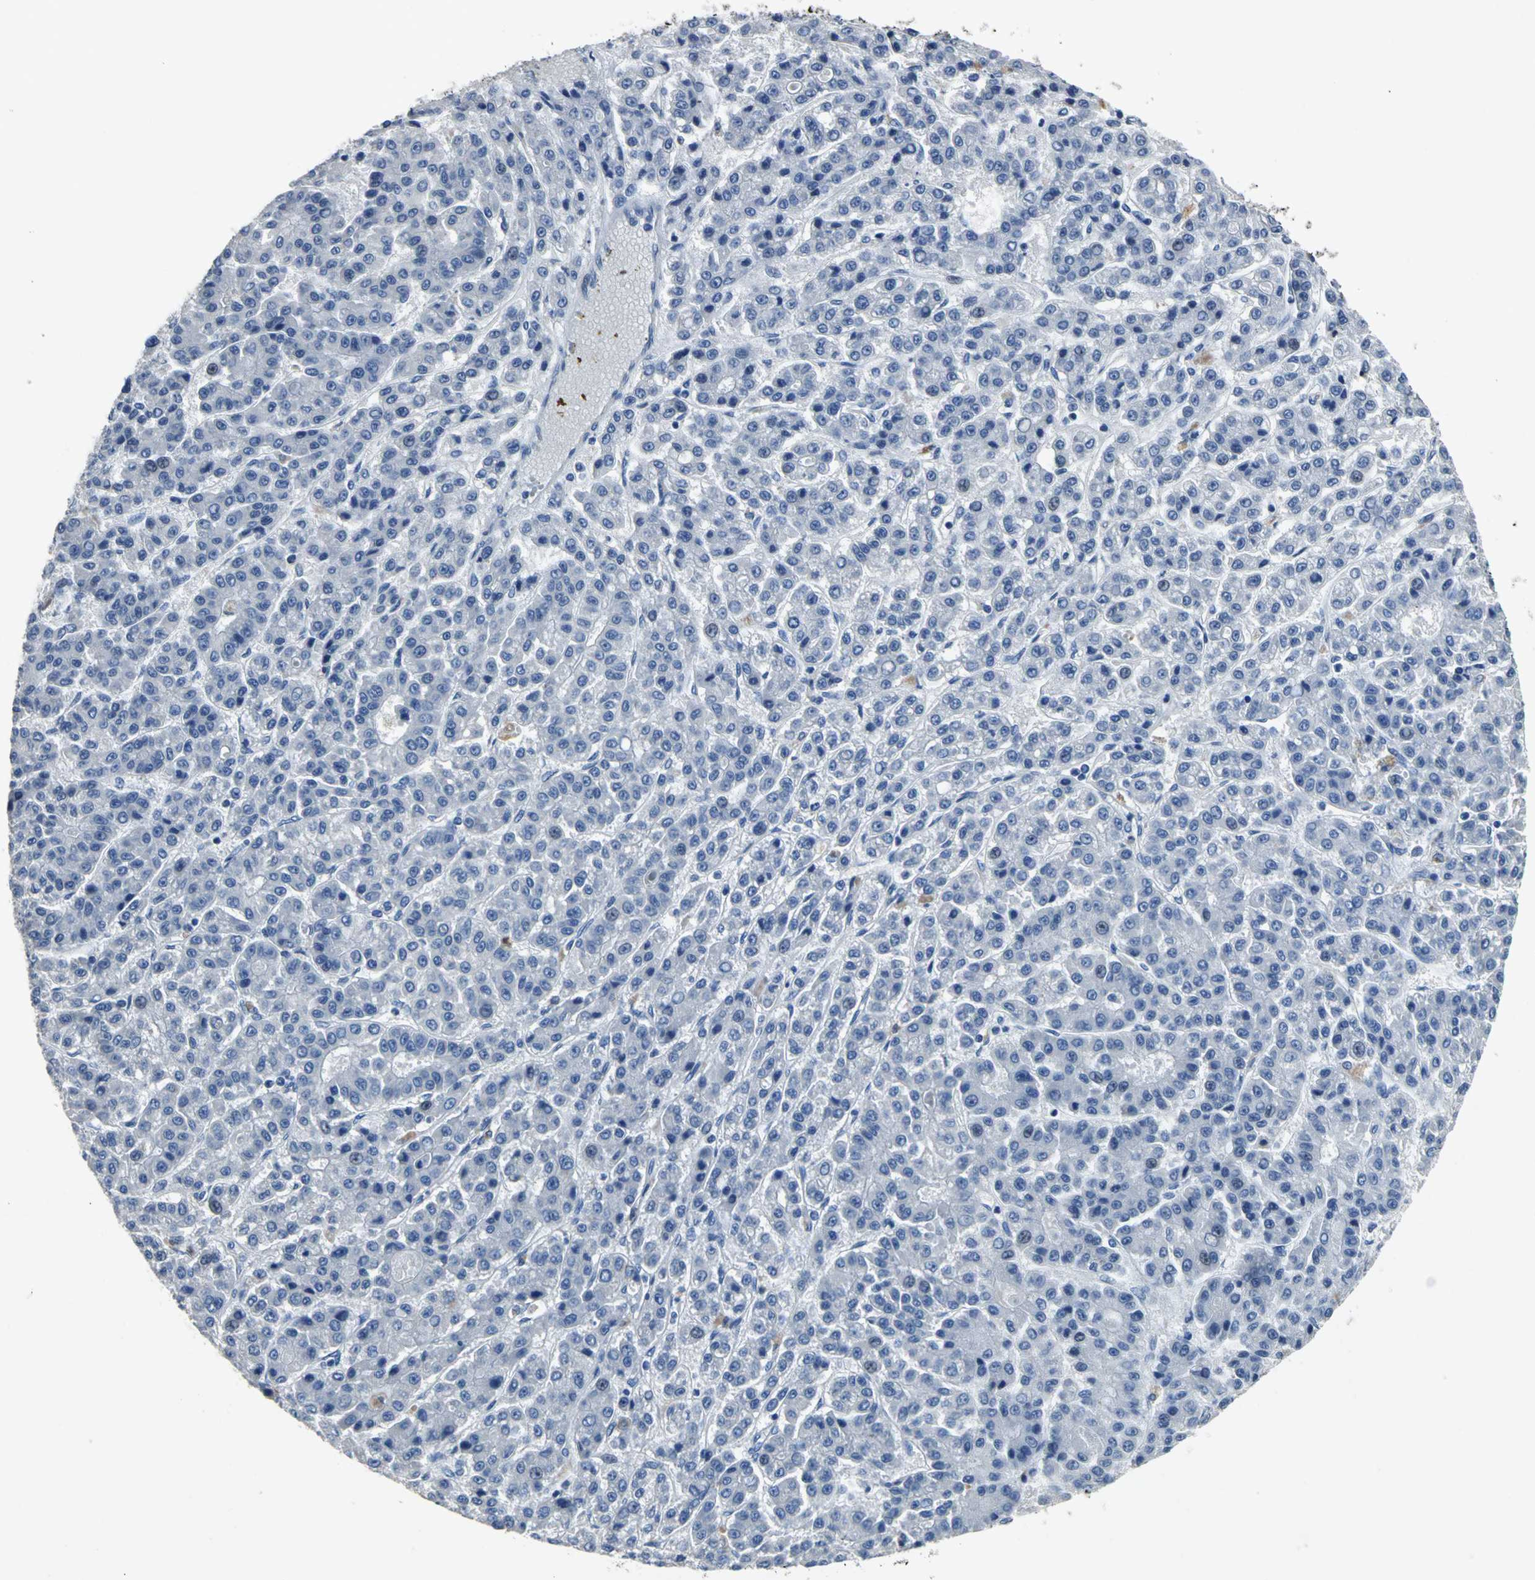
{"staining": {"intensity": "weak", "quantity": "<25%", "location": "cytoplasmic/membranous"}, "tissue": "liver cancer", "cell_type": "Tumor cells", "image_type": "cancer", "snomed": [{"axis": "morphology", "description": "Carcinoma, Hepatocellular, NOS"}, {"axis": "topography", "description": "Liver"}], "caption": "Liver hepatocellular carcinoma was stained to show a protein in brown. There is no significant expression in tumor cells.", "gene": "IFI6", "patient": {"sex": "male", "age": 70}}